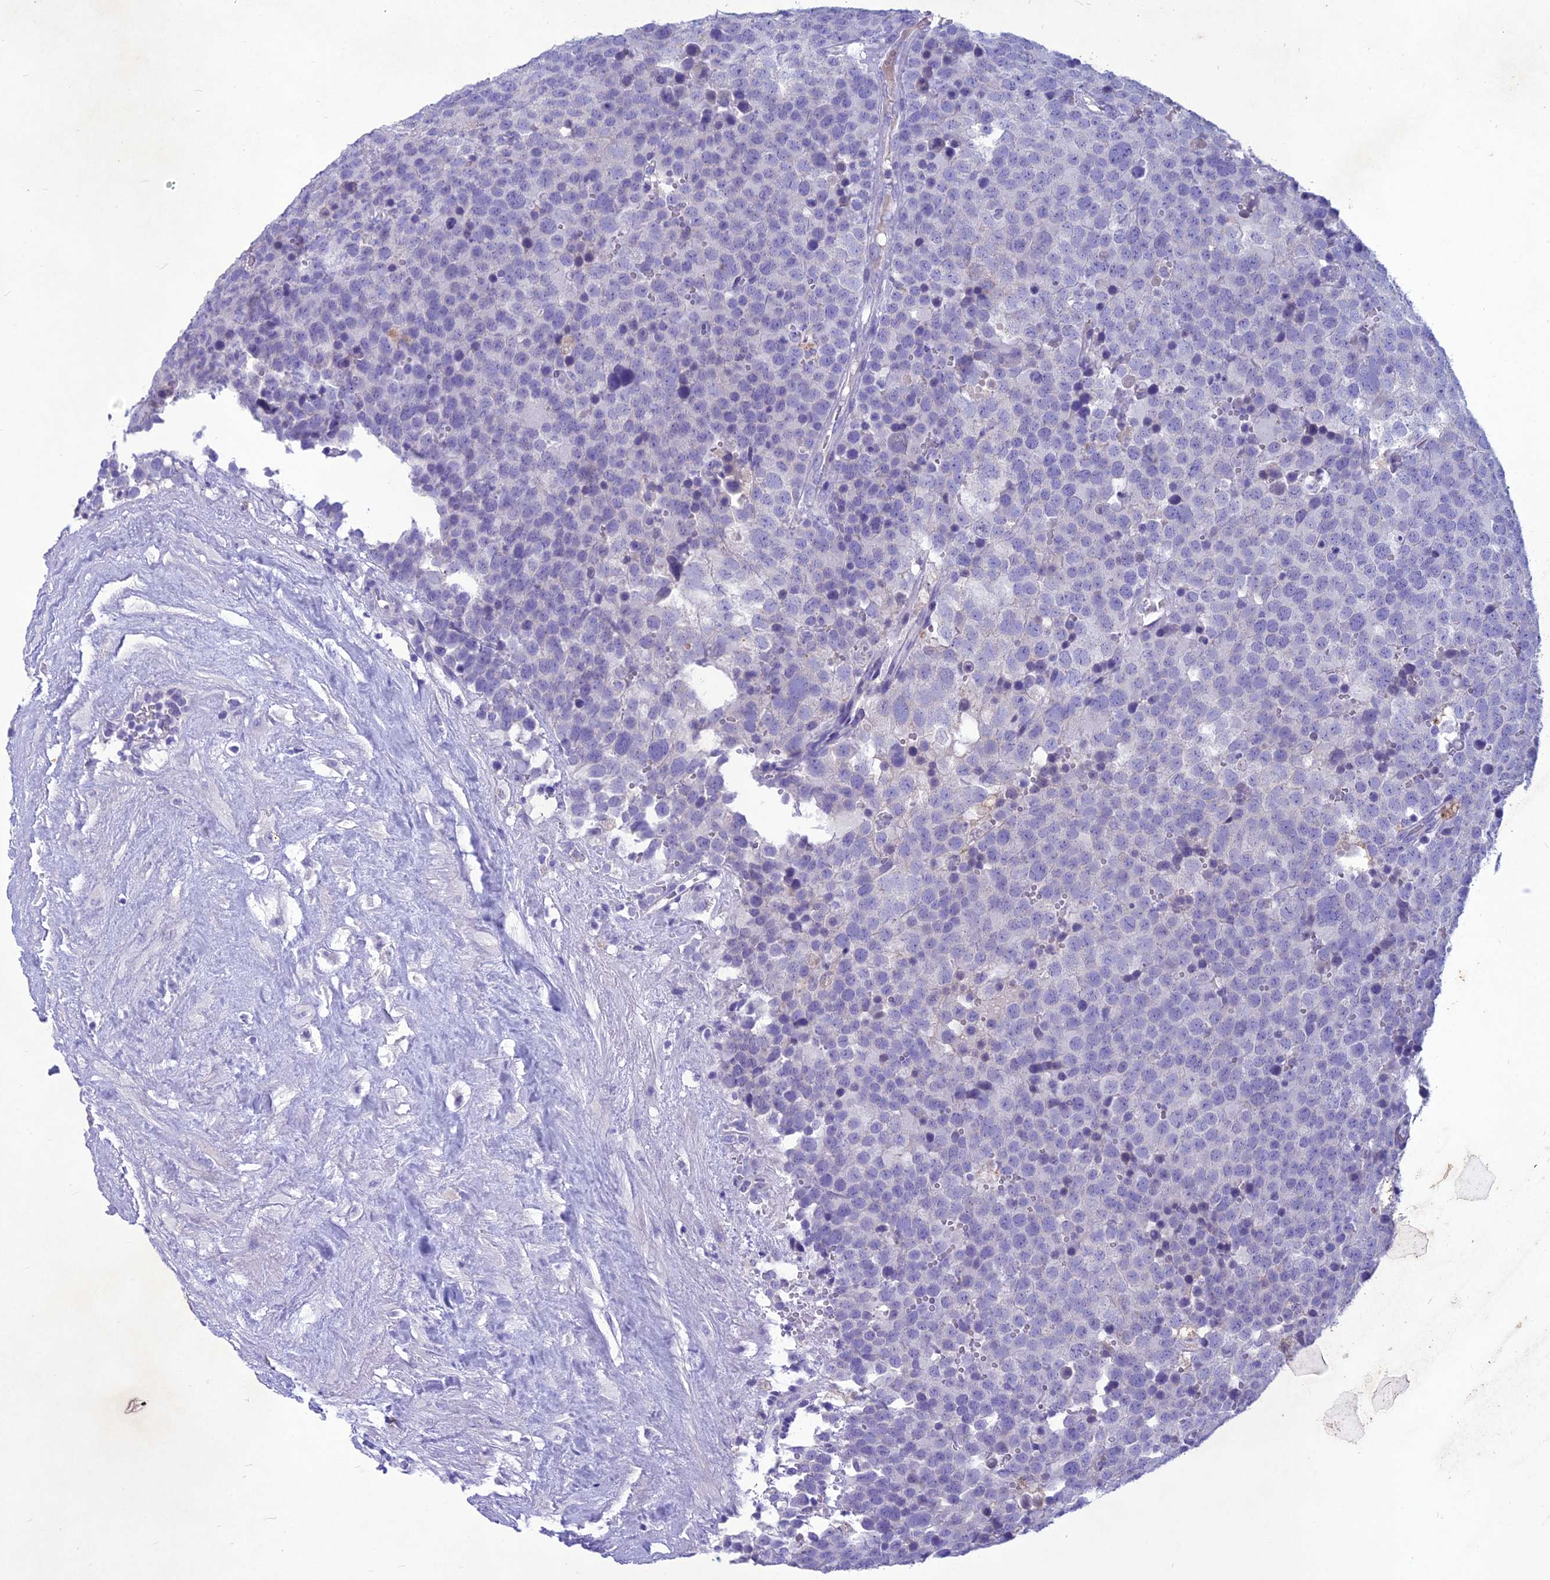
{"staining": {"intensity": "negative", "quantity": "none", "location": "none"}, "tissue": "testis cancer", "cell_type": "Tumor cells", "image_type": "cancer", "snomed": [{"axis": "morphology", "description": "Seminoma, NOS"}, {"axis": "topography", "description": "Testis"}], "caption": "High power microscopy histopathology image of an immunohistochemistry photomicrograph of testis seminoma, revealing no significant staining in tumor cells.", "gene": "IFT172", "patient": {"sex": "male", "age": 71}}